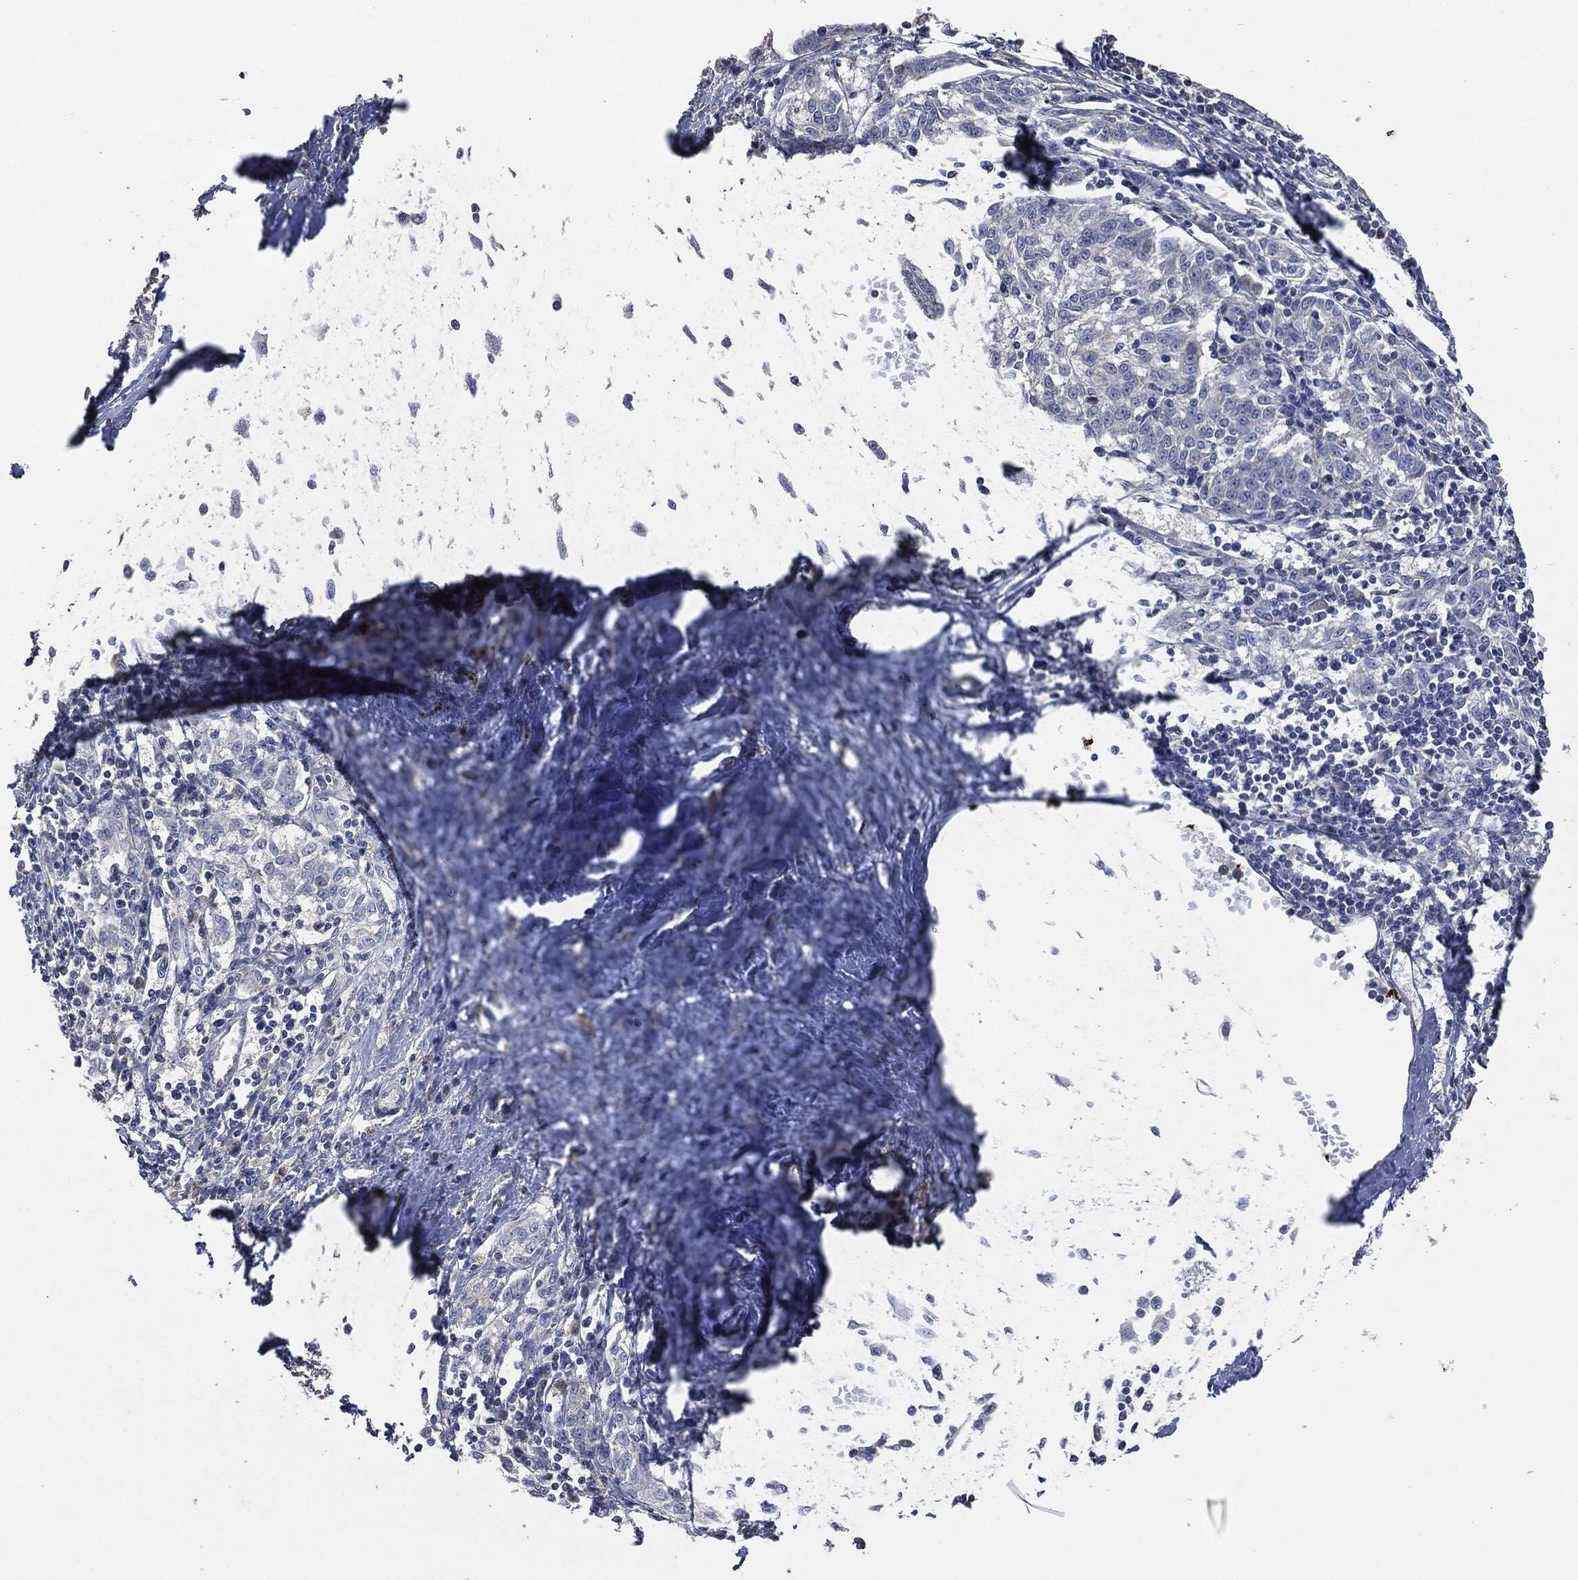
{"staining": {"intensity": "negative", "quantity": "none", "location": "none"}, "tissue": "melanoma", "cell_type": "Tumor cells", "image_type": "cancer", "snomed": [{"axis": "morphology", "description": "Malignant melanoma, NOS"}, {"axis": "topography", "description": "Skin"}], "caption": "DAB (3,3'-diaminobenzidine) immunohistochemical staining of human malignant melanoma shows no significant positivity in tumor cells. Nuclei are stained in blue.", "gene": "CD33", "patient": {"sex": "female", "age": 72}}